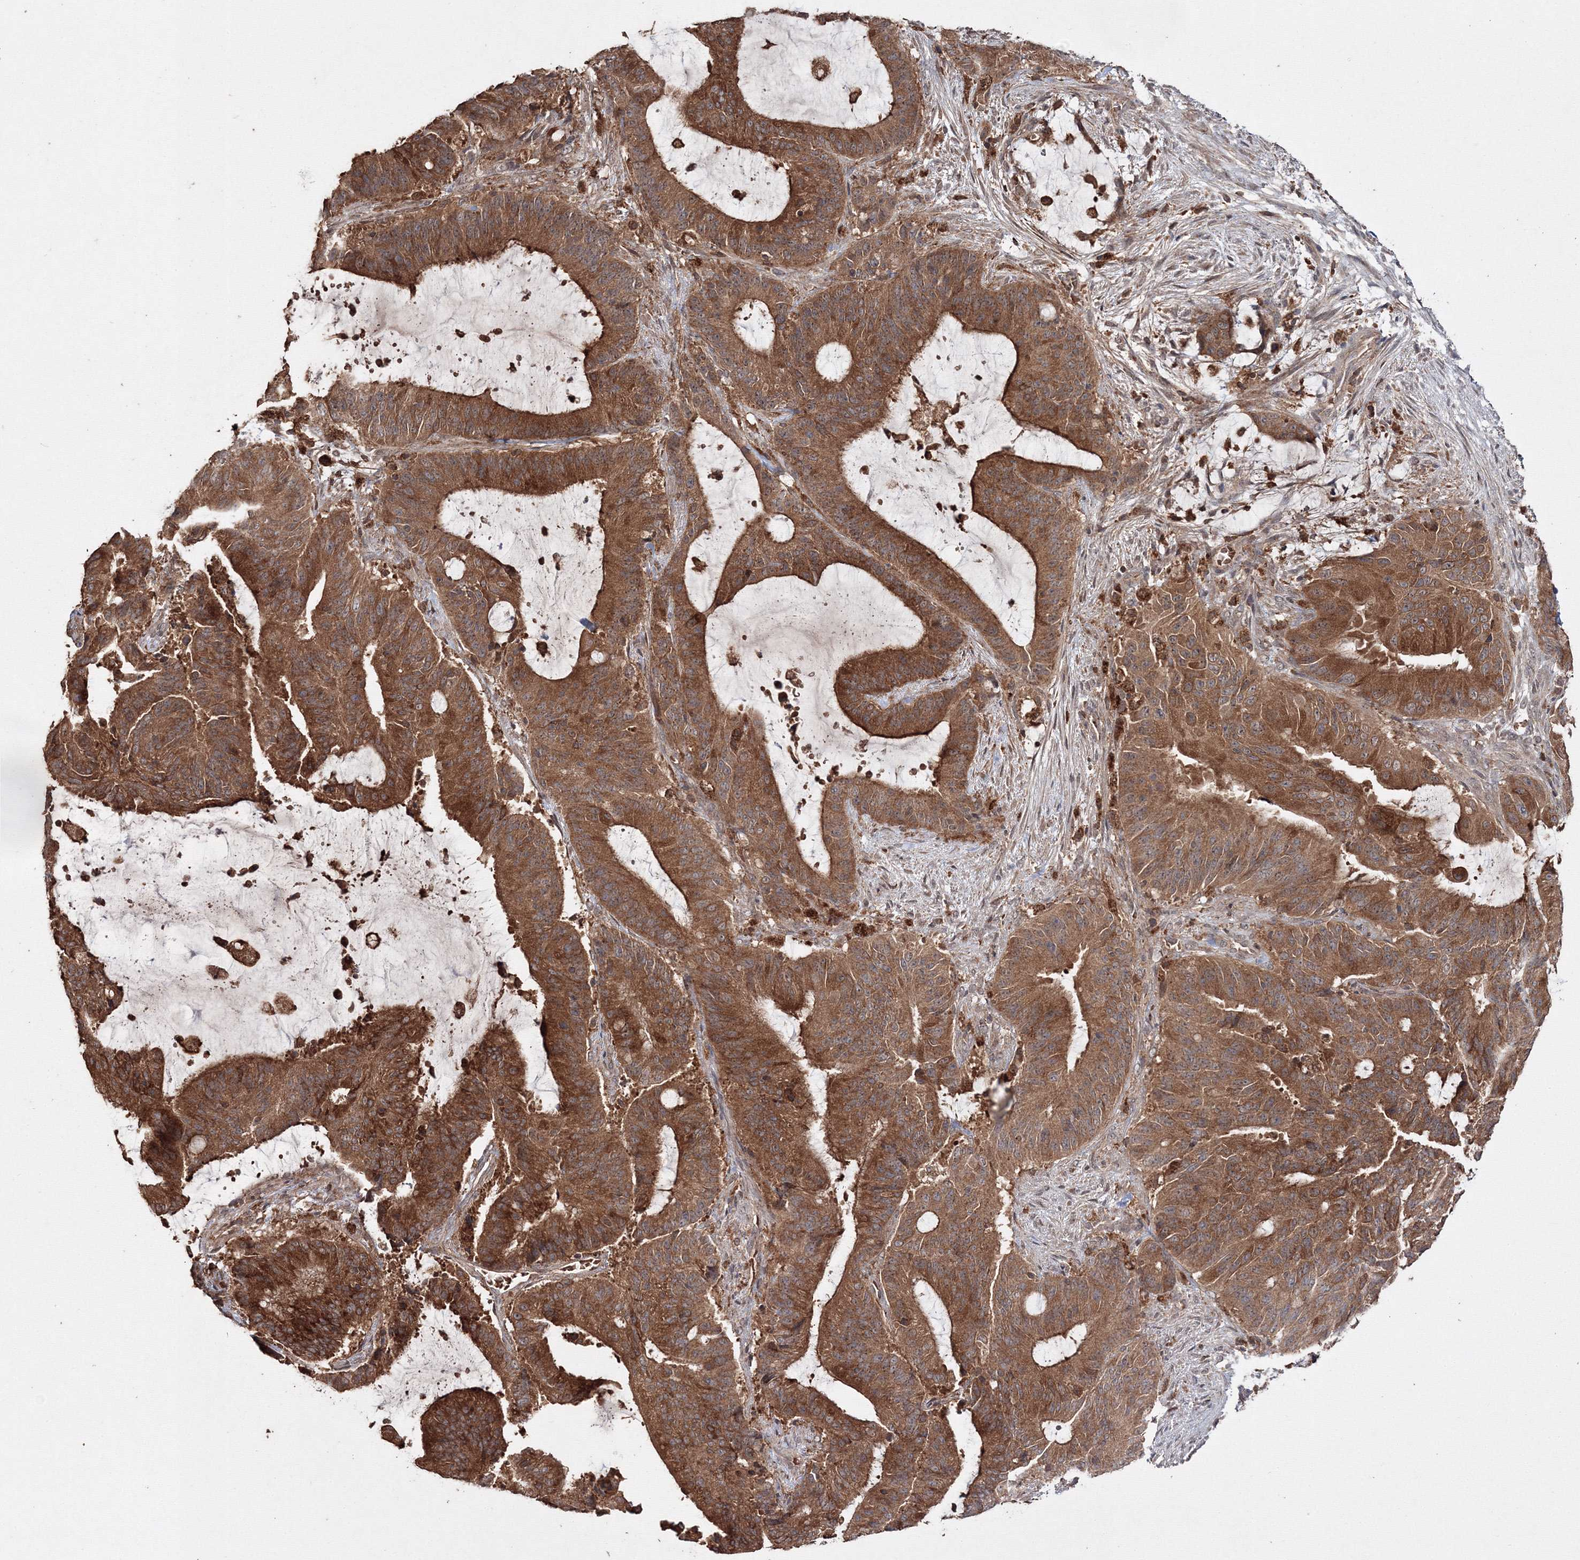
{"staining": {"intensity": "strong", "quantity": ">75%", "location": "cytoplasmic/membranous"}, "tissue": "liver cancer", "cell_type": "Tumor cells", "image_type": "cancer", "snomed": [{"axis": "morphology", "description": "Normal tissue, NOS"}, {"axis": "morphology", "description": "Cholangiocarcinoma"}, {"axis": "topography", "description": "Liver"}, {"axis": "topography", "description": "Peripheral nerve tissue"}], "caption": "High-magnification brightfield microscopy of liver cancer (cholangiocarcinoma) stained with DAB (brown) and counterstained with hematoxylin (blue). tumor cells exhibit strong cytoplasmic/membranous expression is identified in about>75% of cells.", "gene": "DDO", "patient": {"sex": "female", "age": 73}}